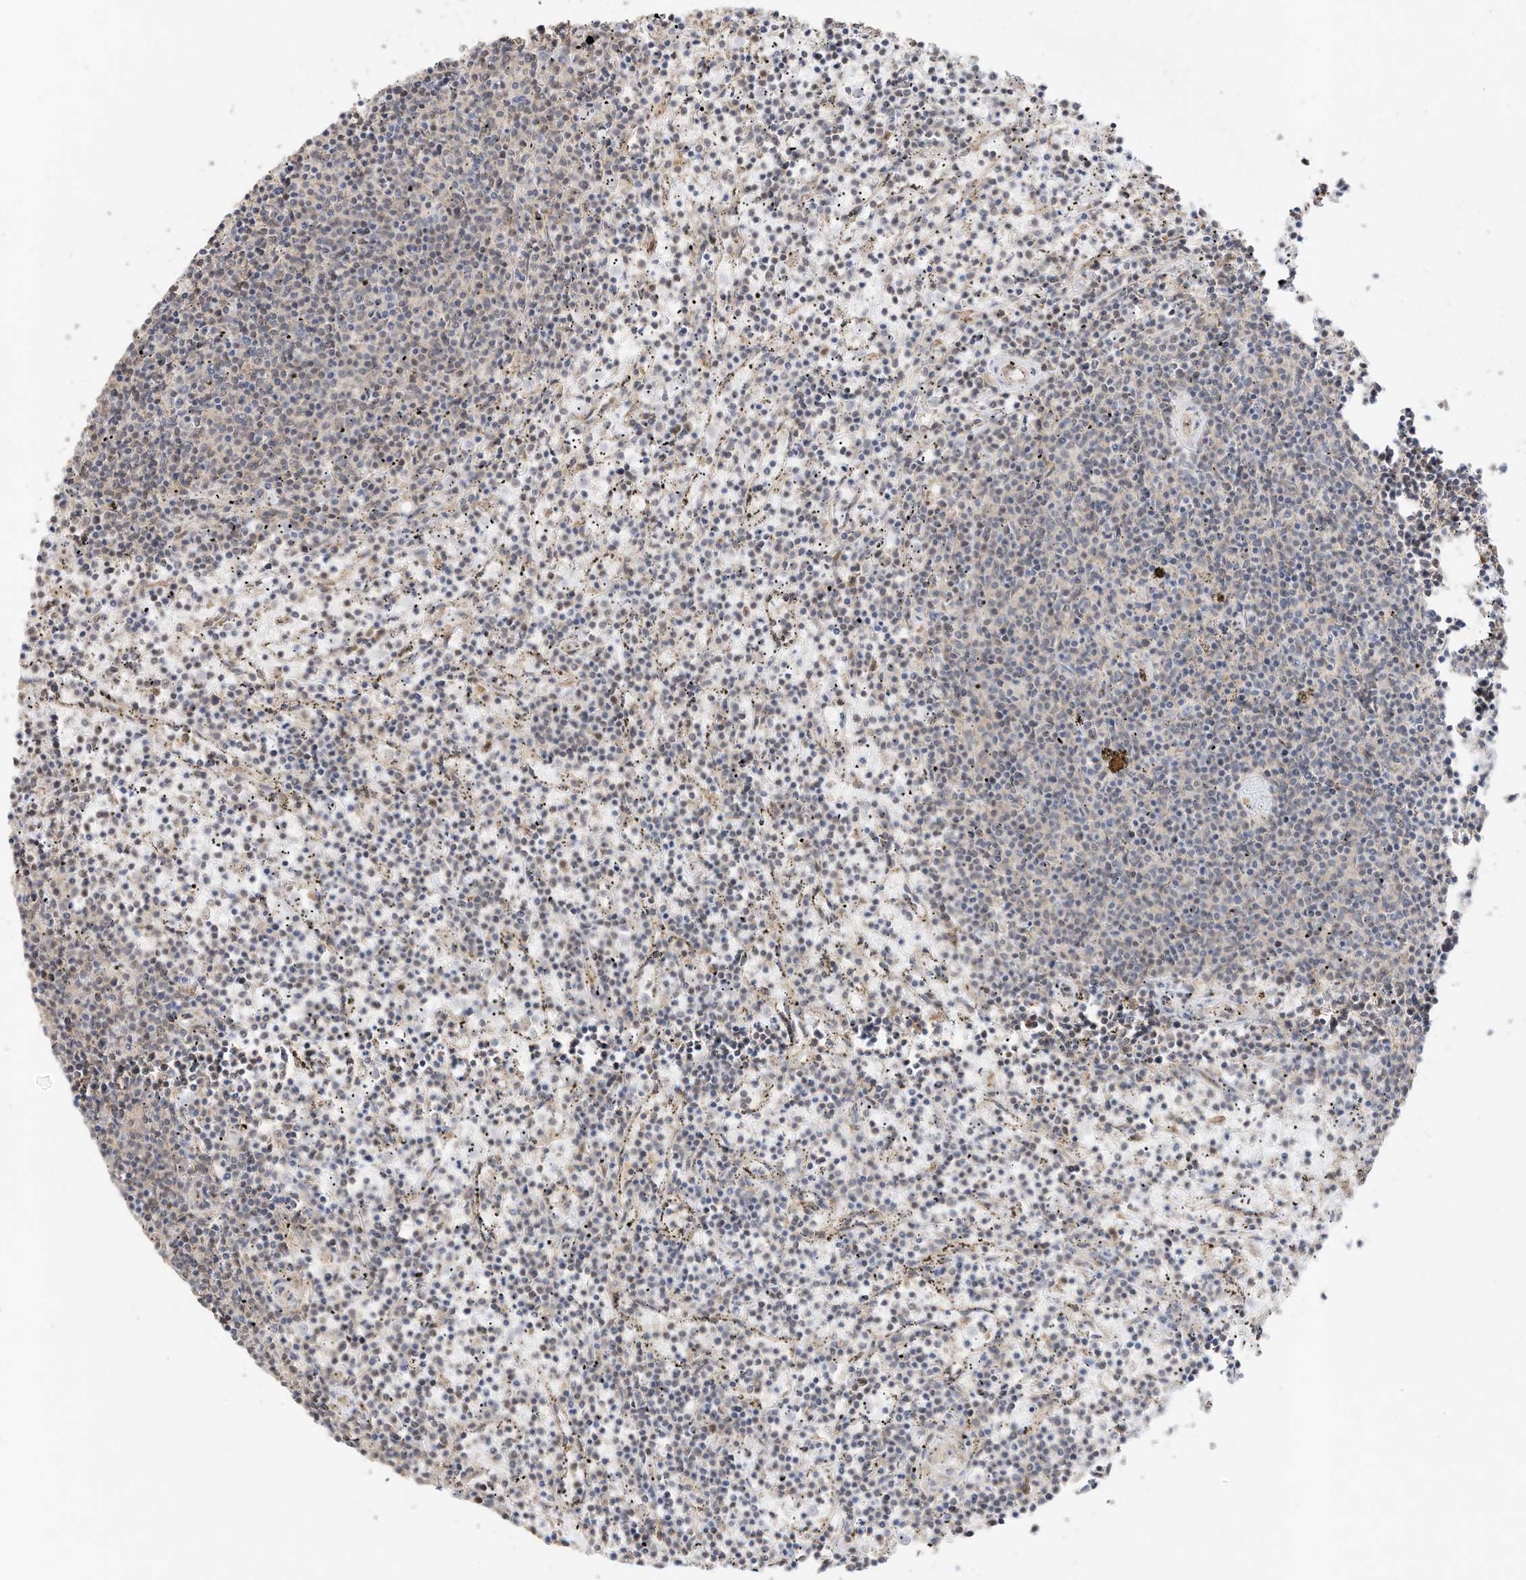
{"staining": {"intensity": "negative", "quantity": "none", "location": "none"}, "tissue": "lymphoma", "cell_type": "Tumor cells", "image_type": "cancer", "snomed": [{"axis": "morphology", "description": "Malignant lymphoma, non-Hodgkin's type, Low grade"}, {"axis": "topography", "description": "Spleen"}], "caption": "Immunohistochemistry (IHC) of malignant lymphoma, non-Hodgkin's type (low-grade) demonstrates no expression in tumor cells.", "gene": "CAGE1", "patient": {"sex": "female", "age": 50}}